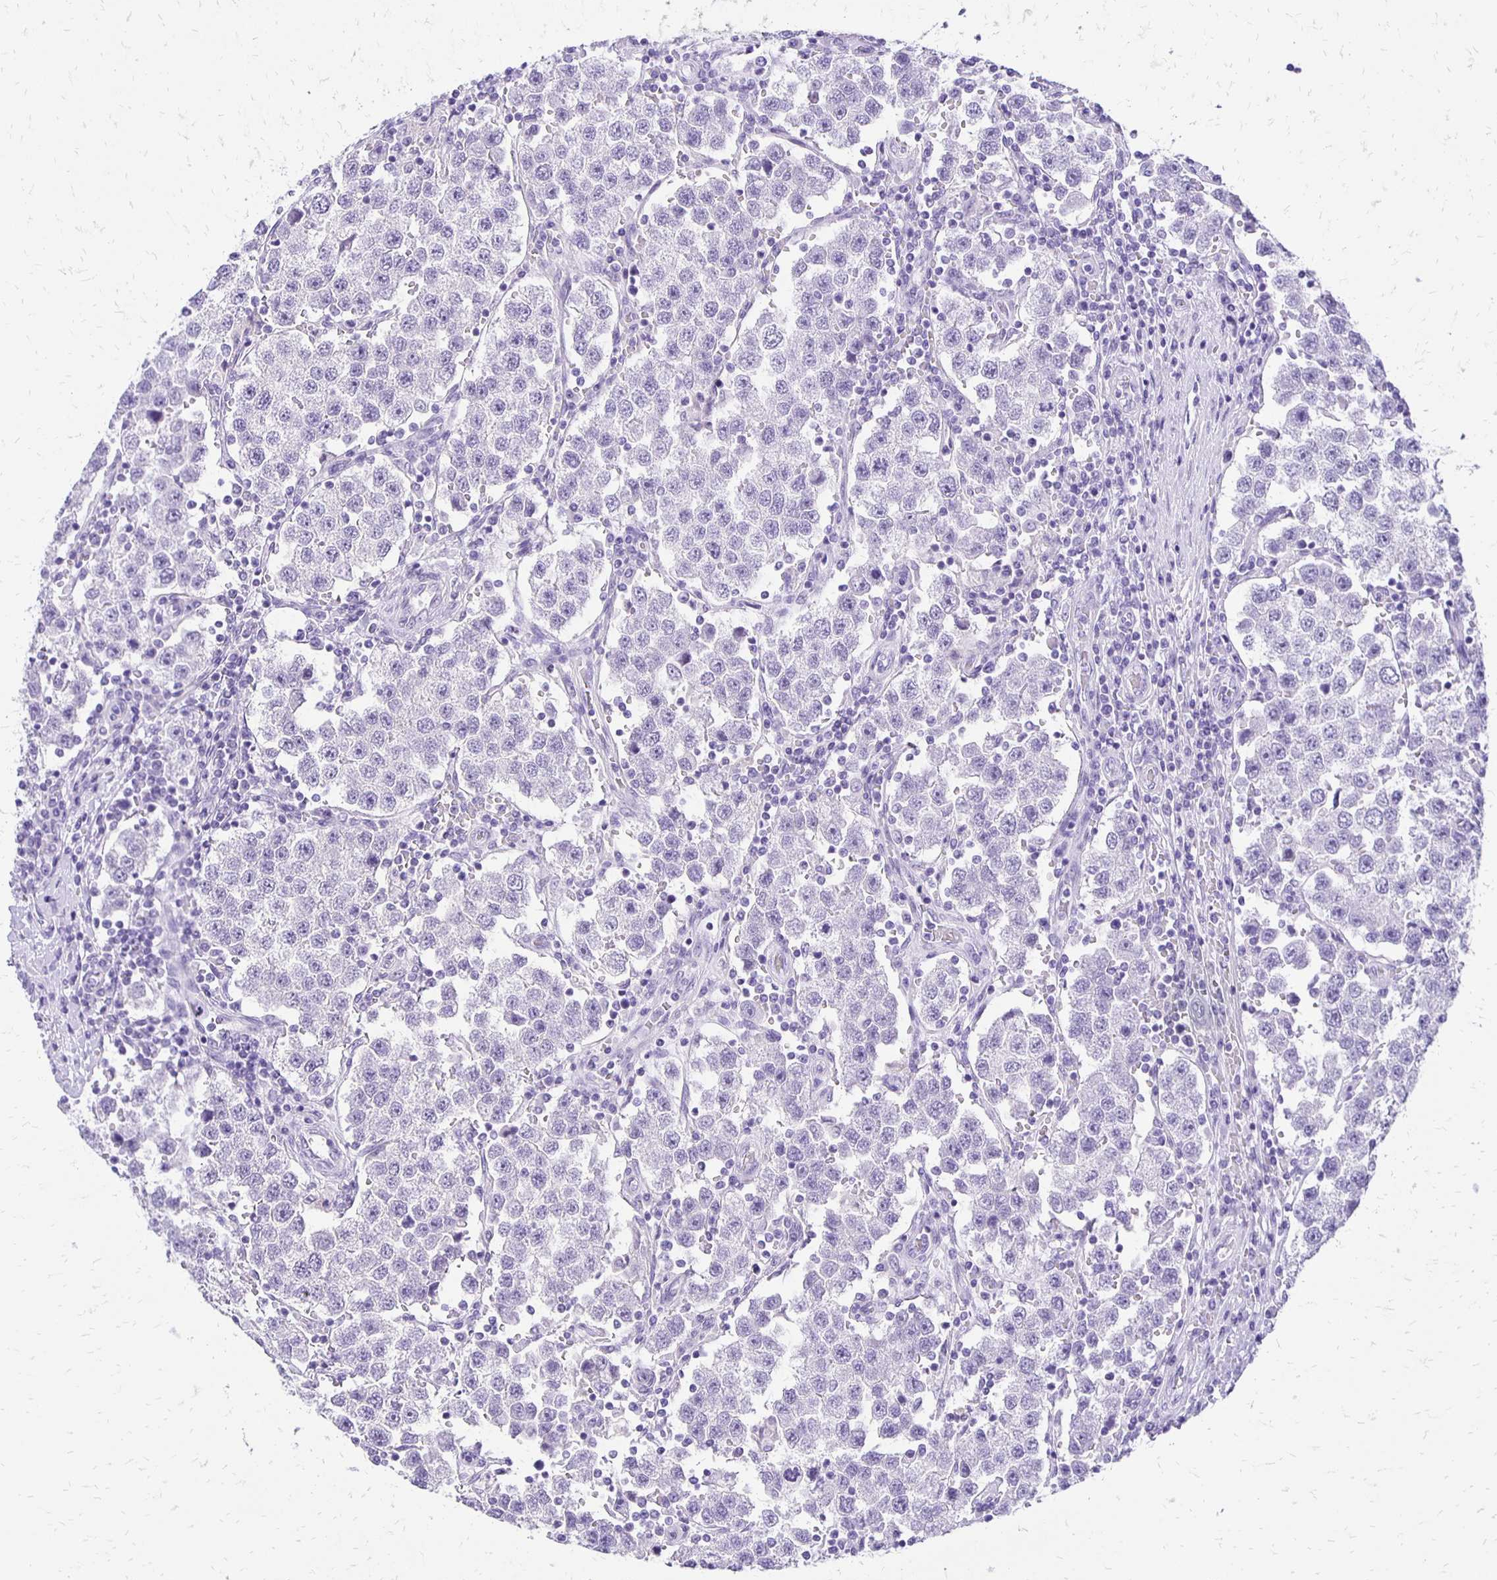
{"staining": {"intensity": "negative", "quantity": "none", "location": "none"}, "tissue": "testis cancer", "cell_type": "Tumor cells", "image_type": "cancer", "snomed": [{"axis": "morphology", "description": "Seminoma, NOS"}, {"axis": "topography", "description": "Testis"}], "caption": "Human testis cancer stained for a protein using immunohistochemistry (IHC) shows no expression in tumor cells.", "gene": "ANKRD45", "patient": {"sex": "male", "age": 37}}